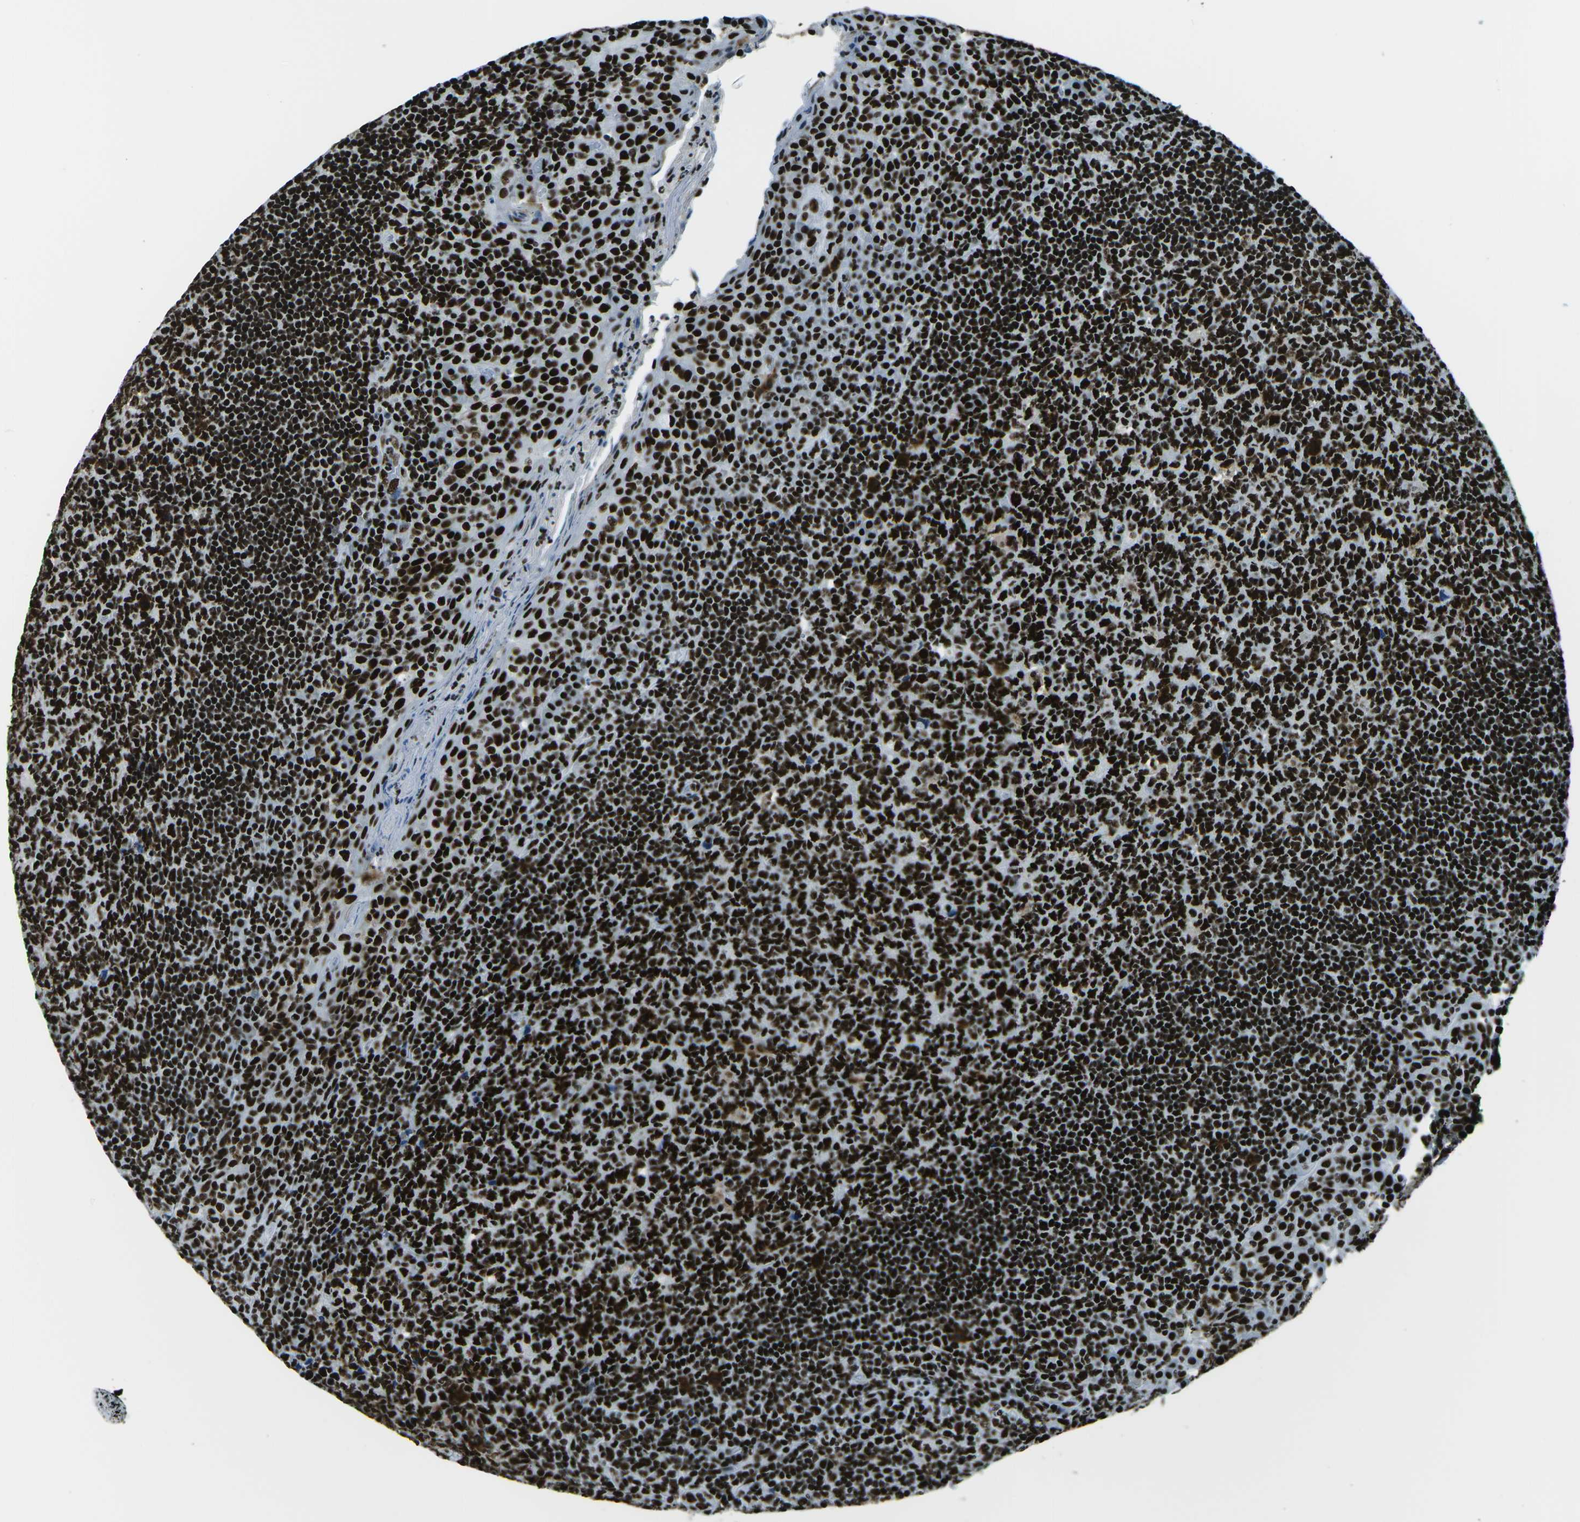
{"staining": {"intensity": "strong", "quantity": ">75%", "location": "nuclear"}, "tissue": "tonsil", "cell_type": "Germinal center cells", "image_type": "normal", "snomed": [{"axis": "morphology", "description": "Normal tissue, NOS"}, {"axis": "topography", "description": "Tonsil"}], "caption": "A photomicrograph of tonsil stained for a protein displays strong nuclear brown staining in germinal center cells.", "gene": "HNRNPL", "patient": {"sex": "male", "age": 17}}